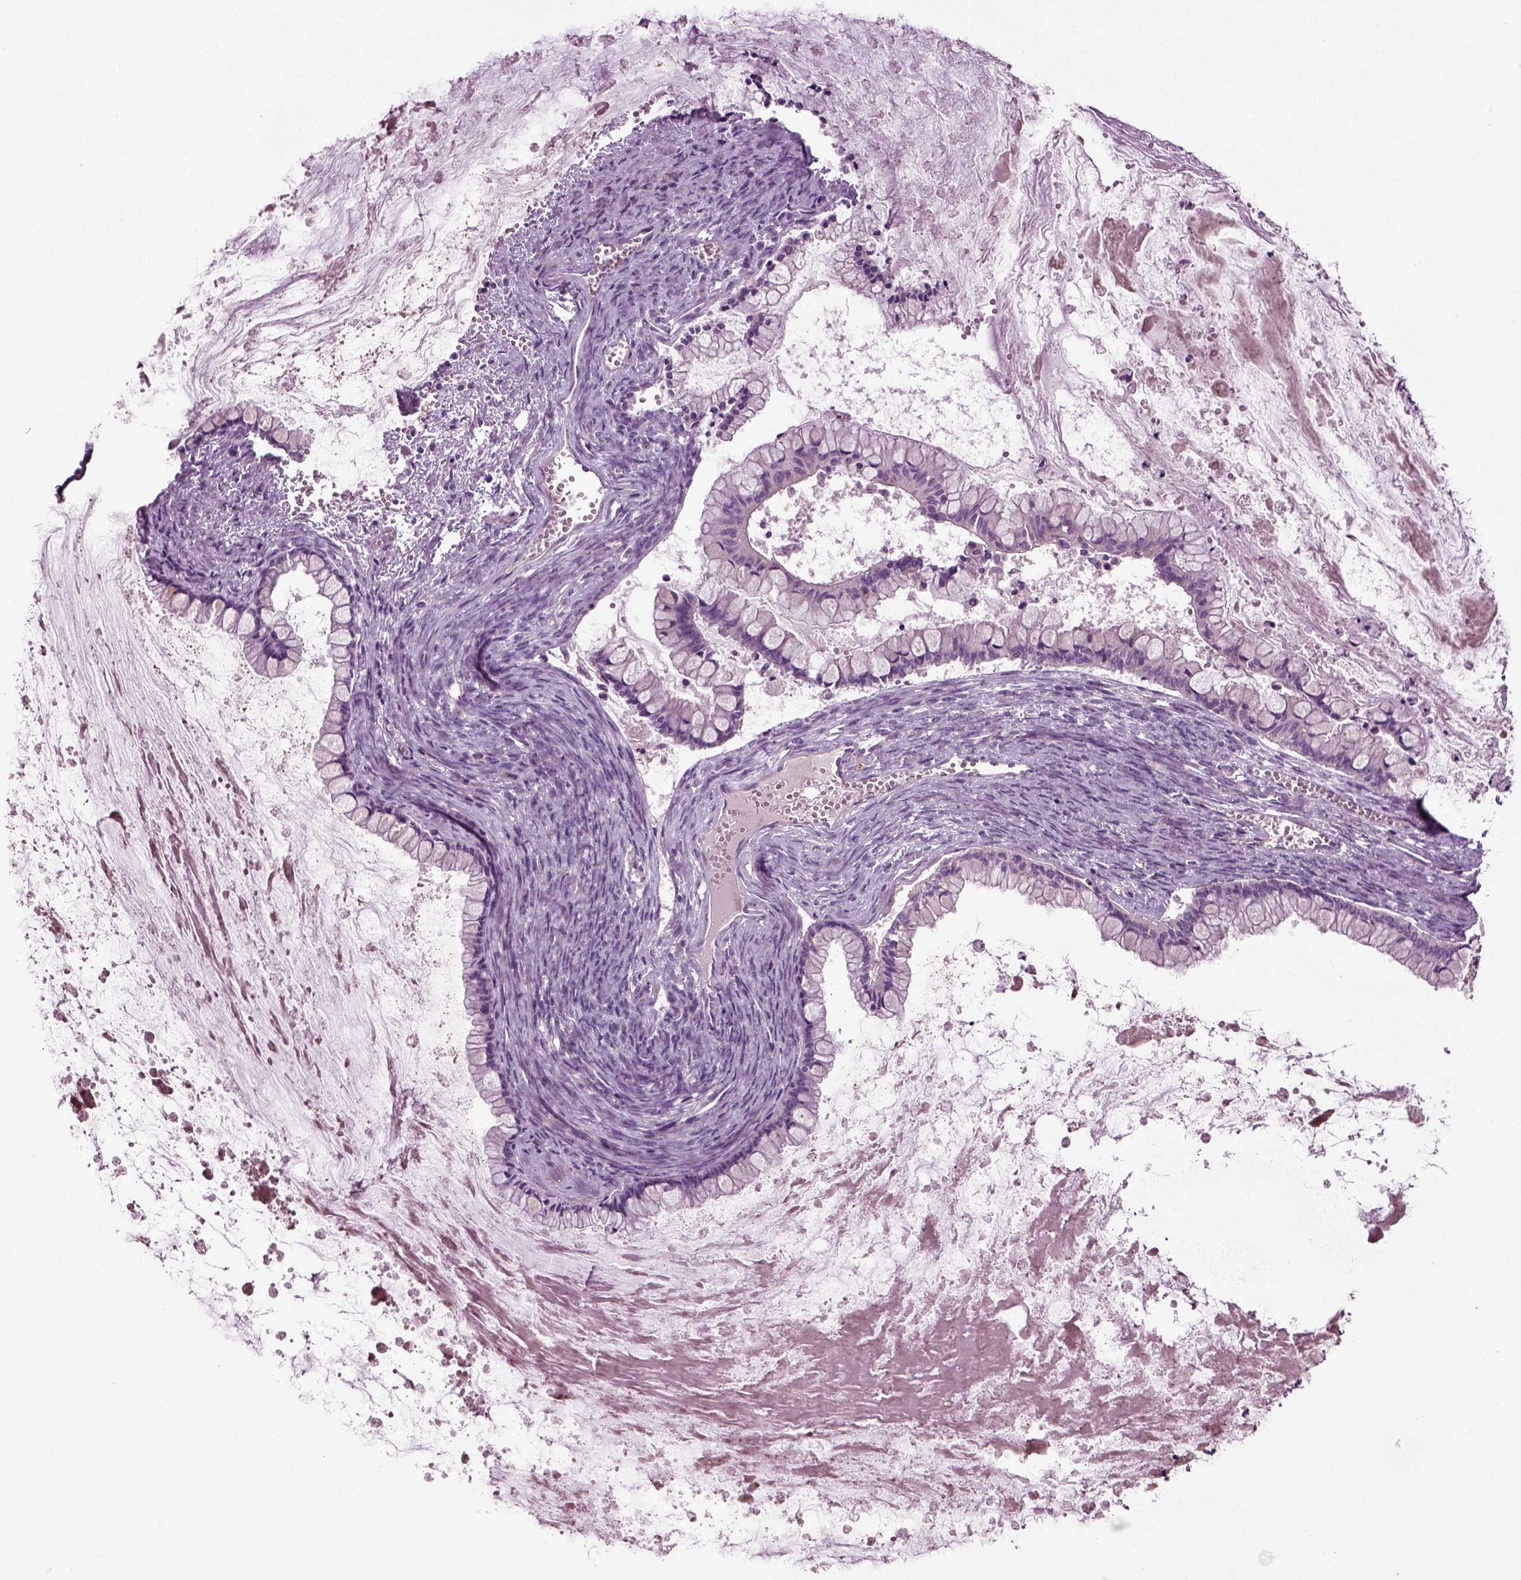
{"staining": {"intensity": "negative", "quantity": "none", "location": "none"}, "tissue": "ovarian cancer", "cell_type": "Tumor cells", "image_type": "cancer", "snomed": [{"axis": "morphology", "description": "Cystadenocarcinoma, mucinous, NOS"}, {"axis": "topography", "description": "Ovary"}], "caption": "Tumor cells are negative for protein expression in human ovarian cancer (mucinous cystadenocarcinoma).", "gene": "DEFB118", "patient": {"sex": "female", "age": 67}}